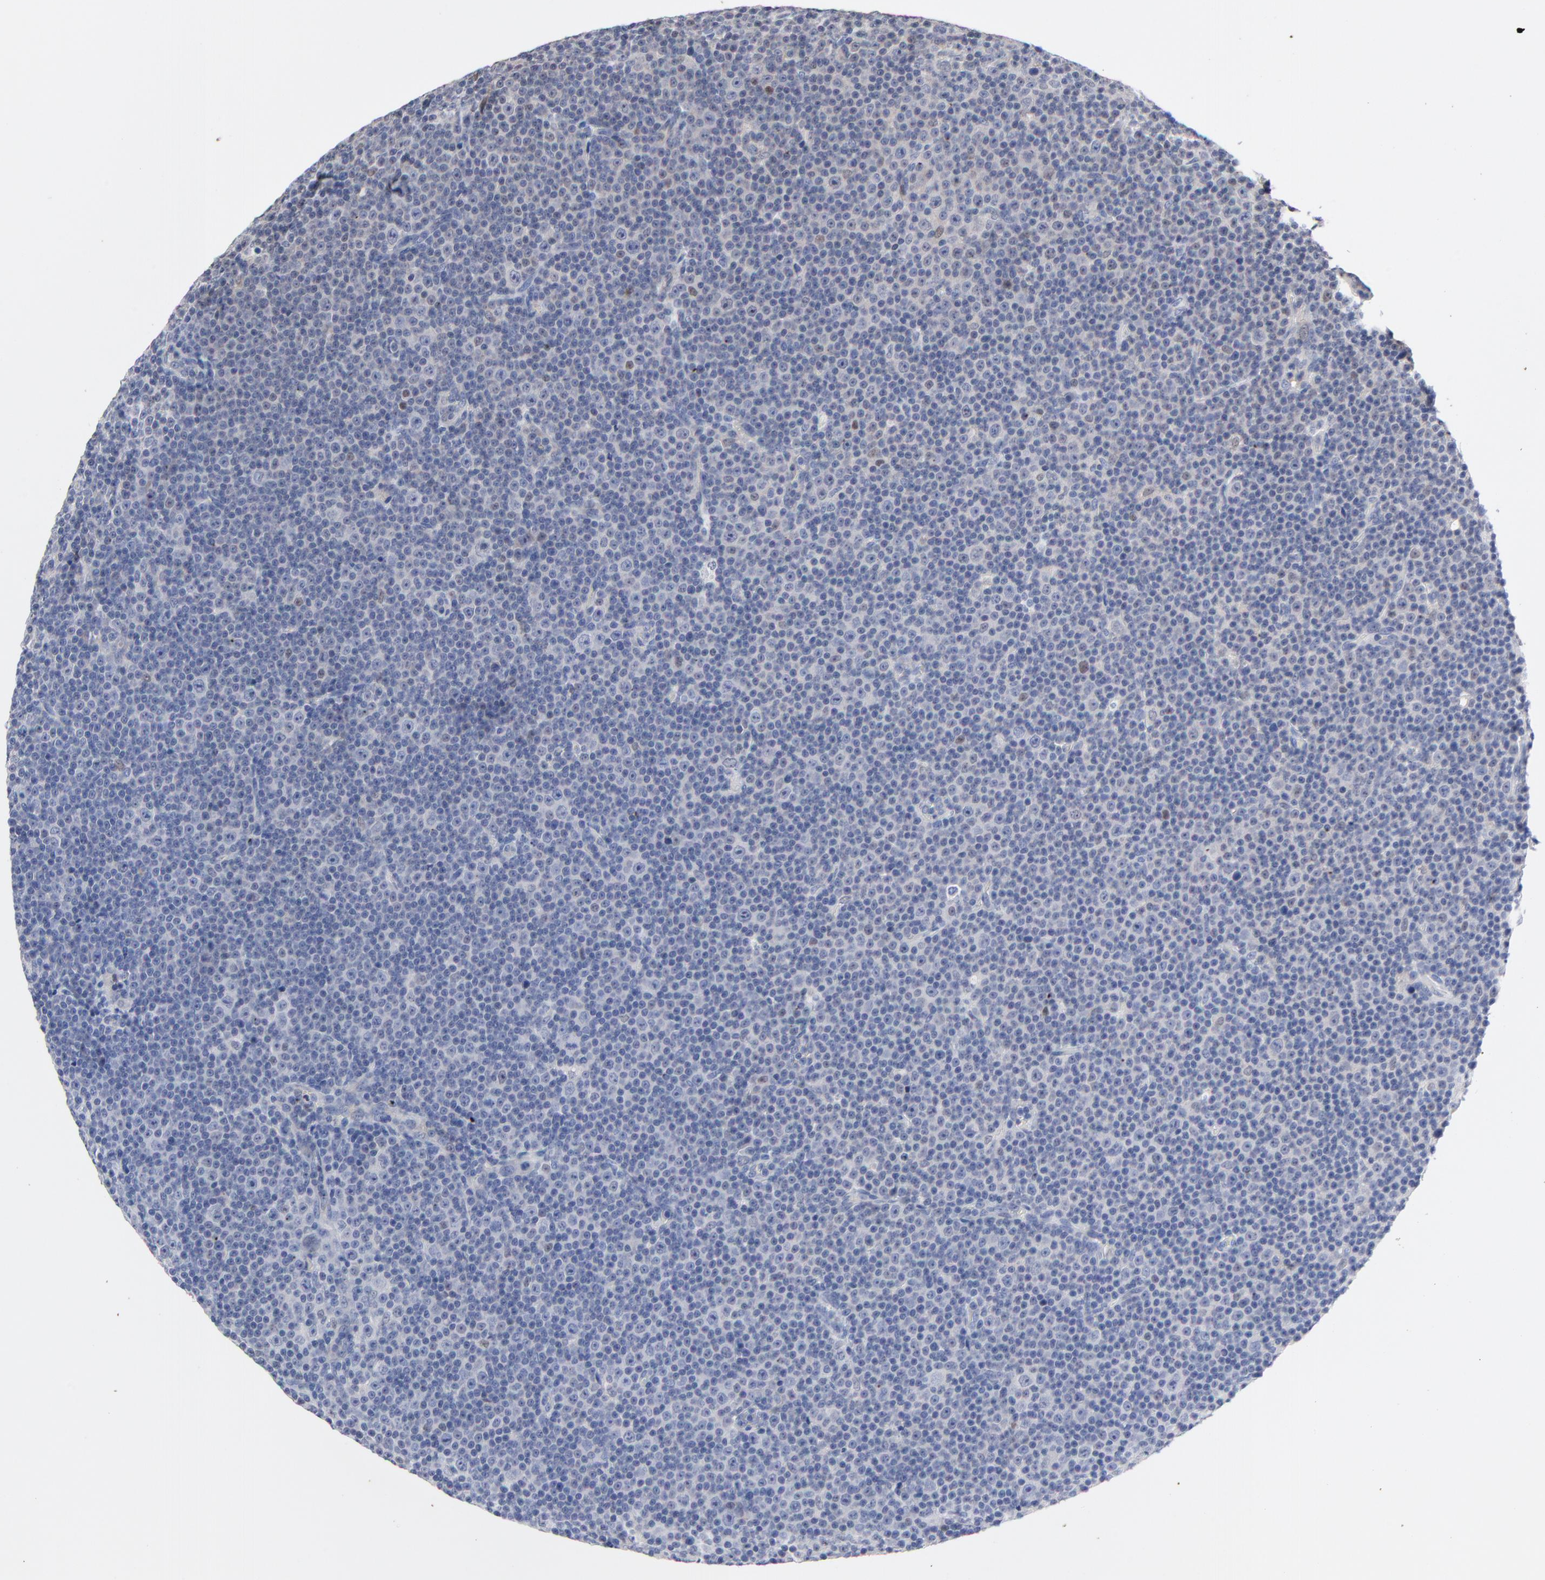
{"staining": {"intensity": "moderate", "quantity": "<25%", "location": "nuclear"}, "tissue": "lymphoma", "cell_type": "Tumor cells", "image_type": "cancer", "snomed": [{"axis": "morphology", "description": "Malignant lymphoma, non-Hodgkin's type, Low grade"}, {"axis": "topography", "description": "Lymph node"}], "caption": "Low-grade malignant lymphoma, non-Hodgkin's type was stained to show a protein in brown. There is low levels of moderate nuclear positivity in approximately <25% of tumor cells.", "gene": "AADAC", "patient": {"sex": "female", "age": 67}}